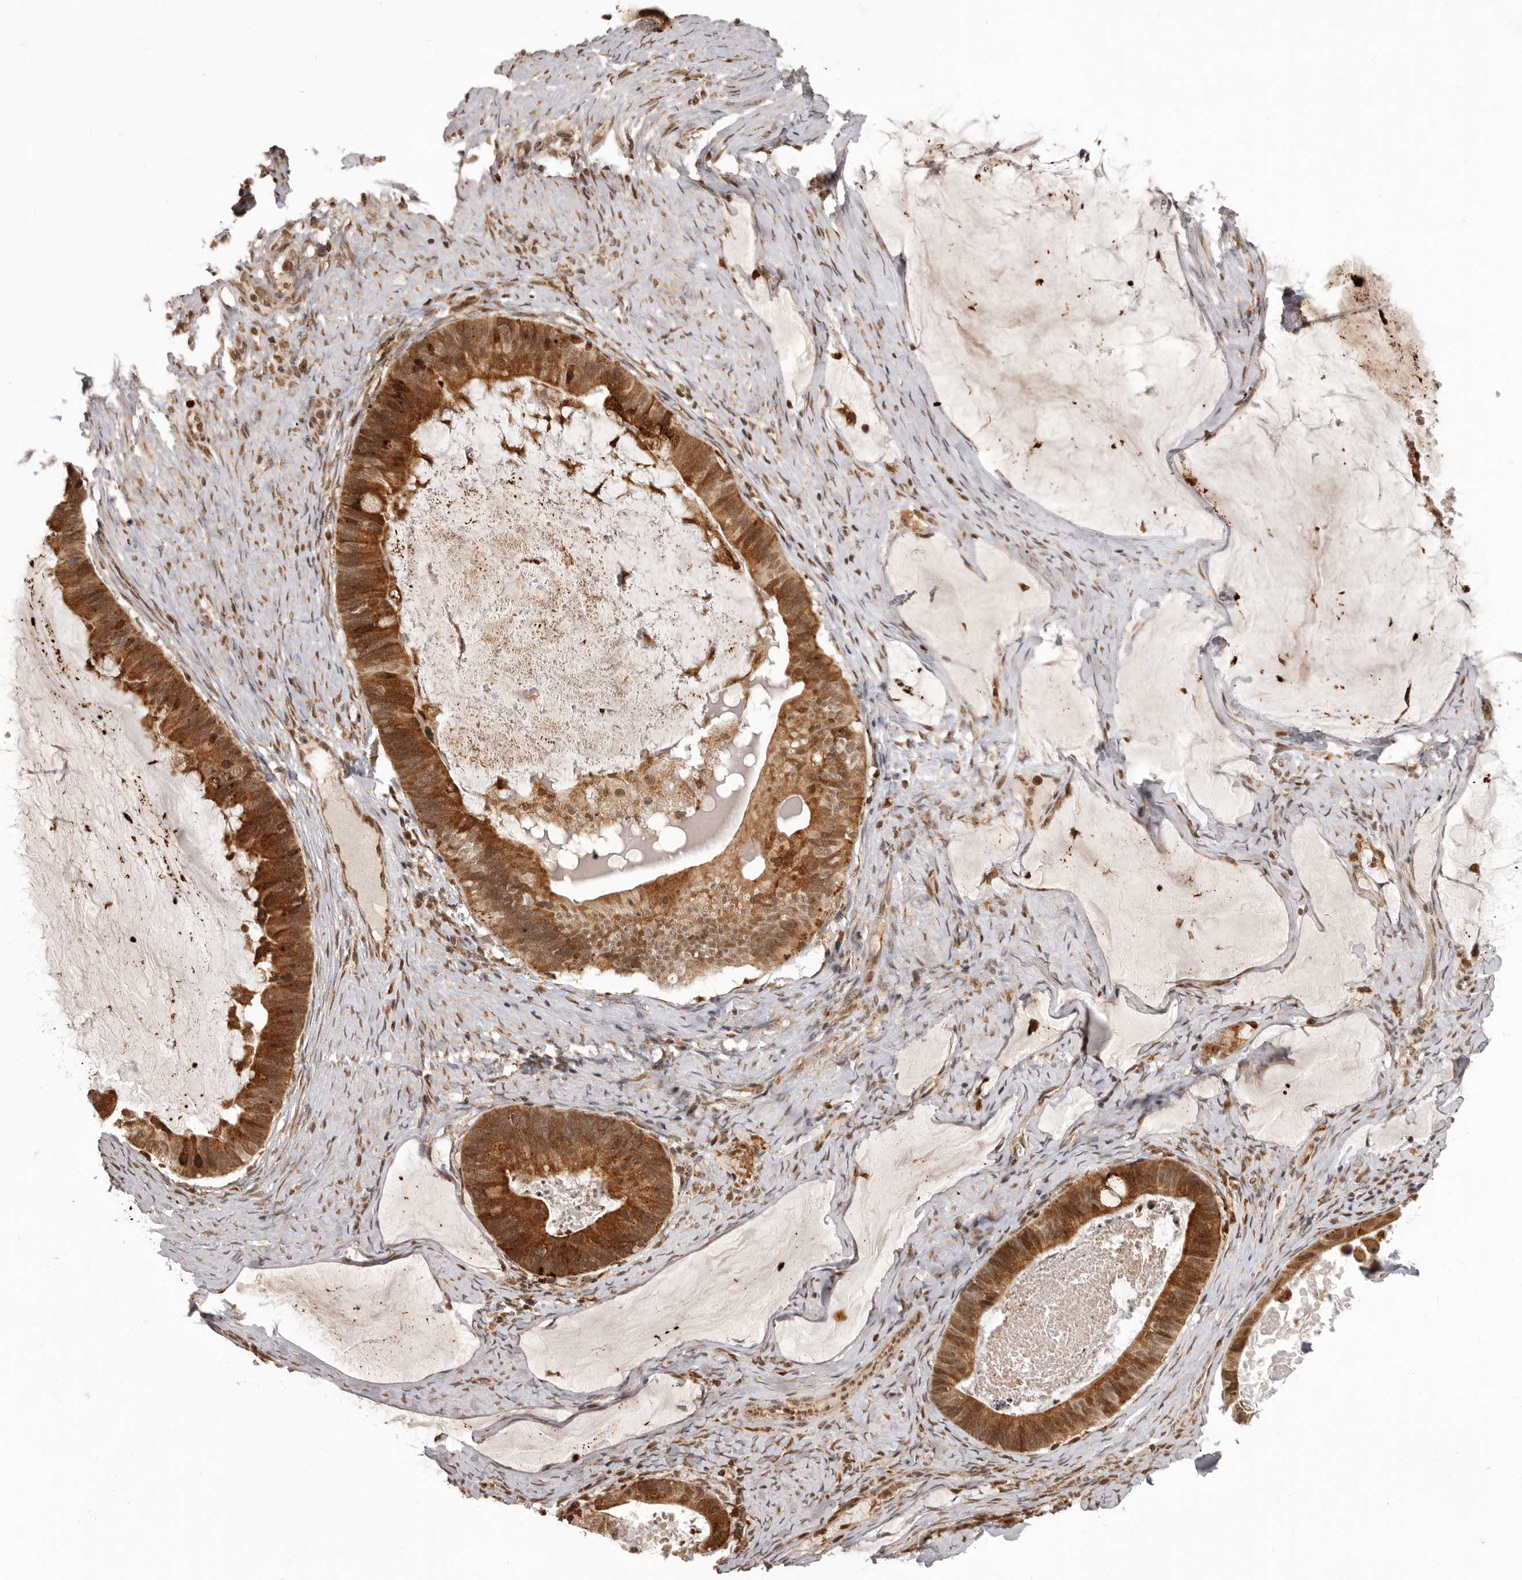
{"staining": {"intensity": "strong", "quantity": ">75%", "location": "cytoplasmic/membranous"}, "tissue": "ovarian cancer", "cell_type": "Tumor cells", "image_type": "cancer", "snomed": [{"axis": "morphology", "description": "Cystadenocarcinoma, mucinous, NOS"}, {"axis": "topography", "description": "Ovary"}], "caption": "IHC (DAB) staining of human ovarian cancer (mucinous cystadenocarcinoma) shows strong cytoplasmic/membranous protein staining in approximately >75% of tumor cells.", "gene": "IL32", "patient": {"sex": "female", "age": 61}}